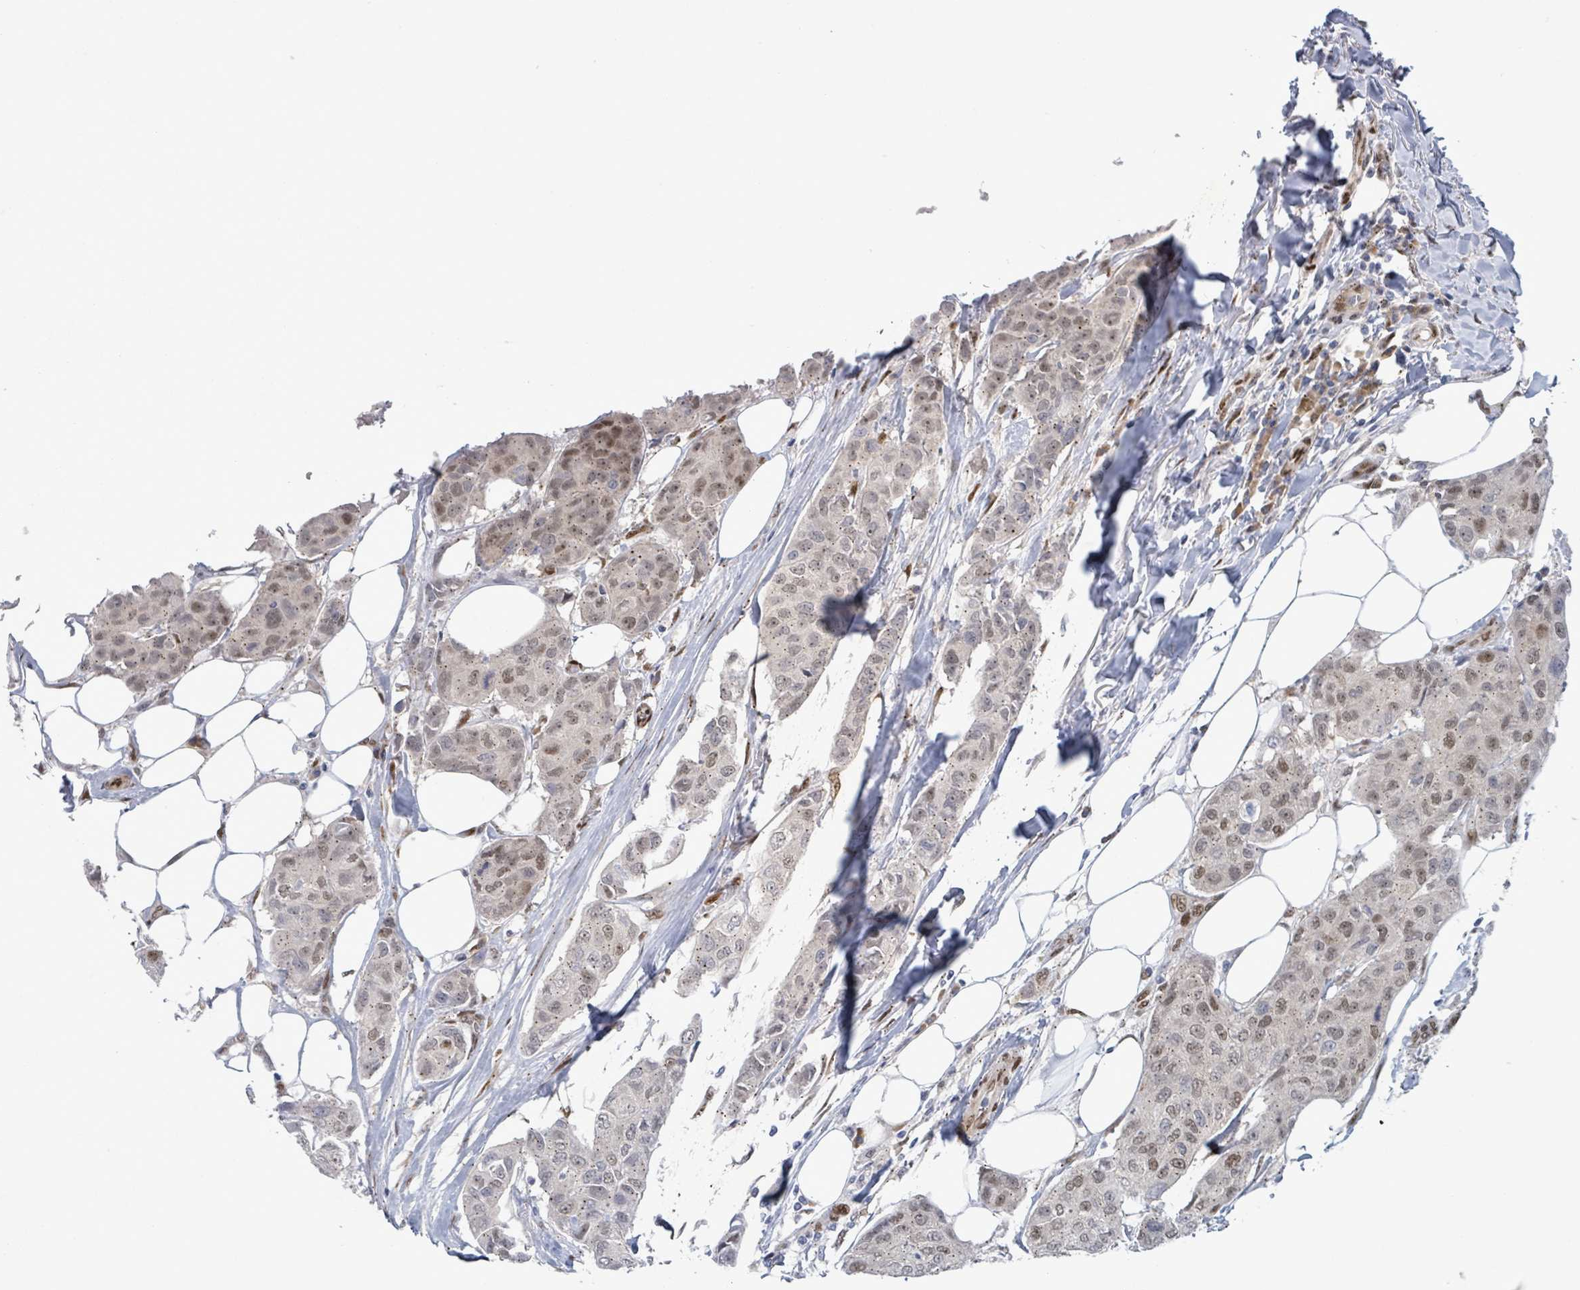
{"staining": {"intensity": "weak", "quantity": "25%-75%", "location": "cytoplasmic/membranous,nuclear"}, "tissue": "breast cancer", "cell_type": "Tumor cells", "image_type": "cancer", "snomed": [{"axis": "morphology", "description": "Duct carcinoma"}, {"axis": "topography", "description": "Breast"}], "caption": "Protein analysis of breast cancer (invasive ductal carcinoma) tissue reveals weak cytoplasmic/membranous and nuclear expression in approximately 25%-75% of tumor cells.", "gene": "TUSC1", "patient": {"sex": "female", "age": 80}}